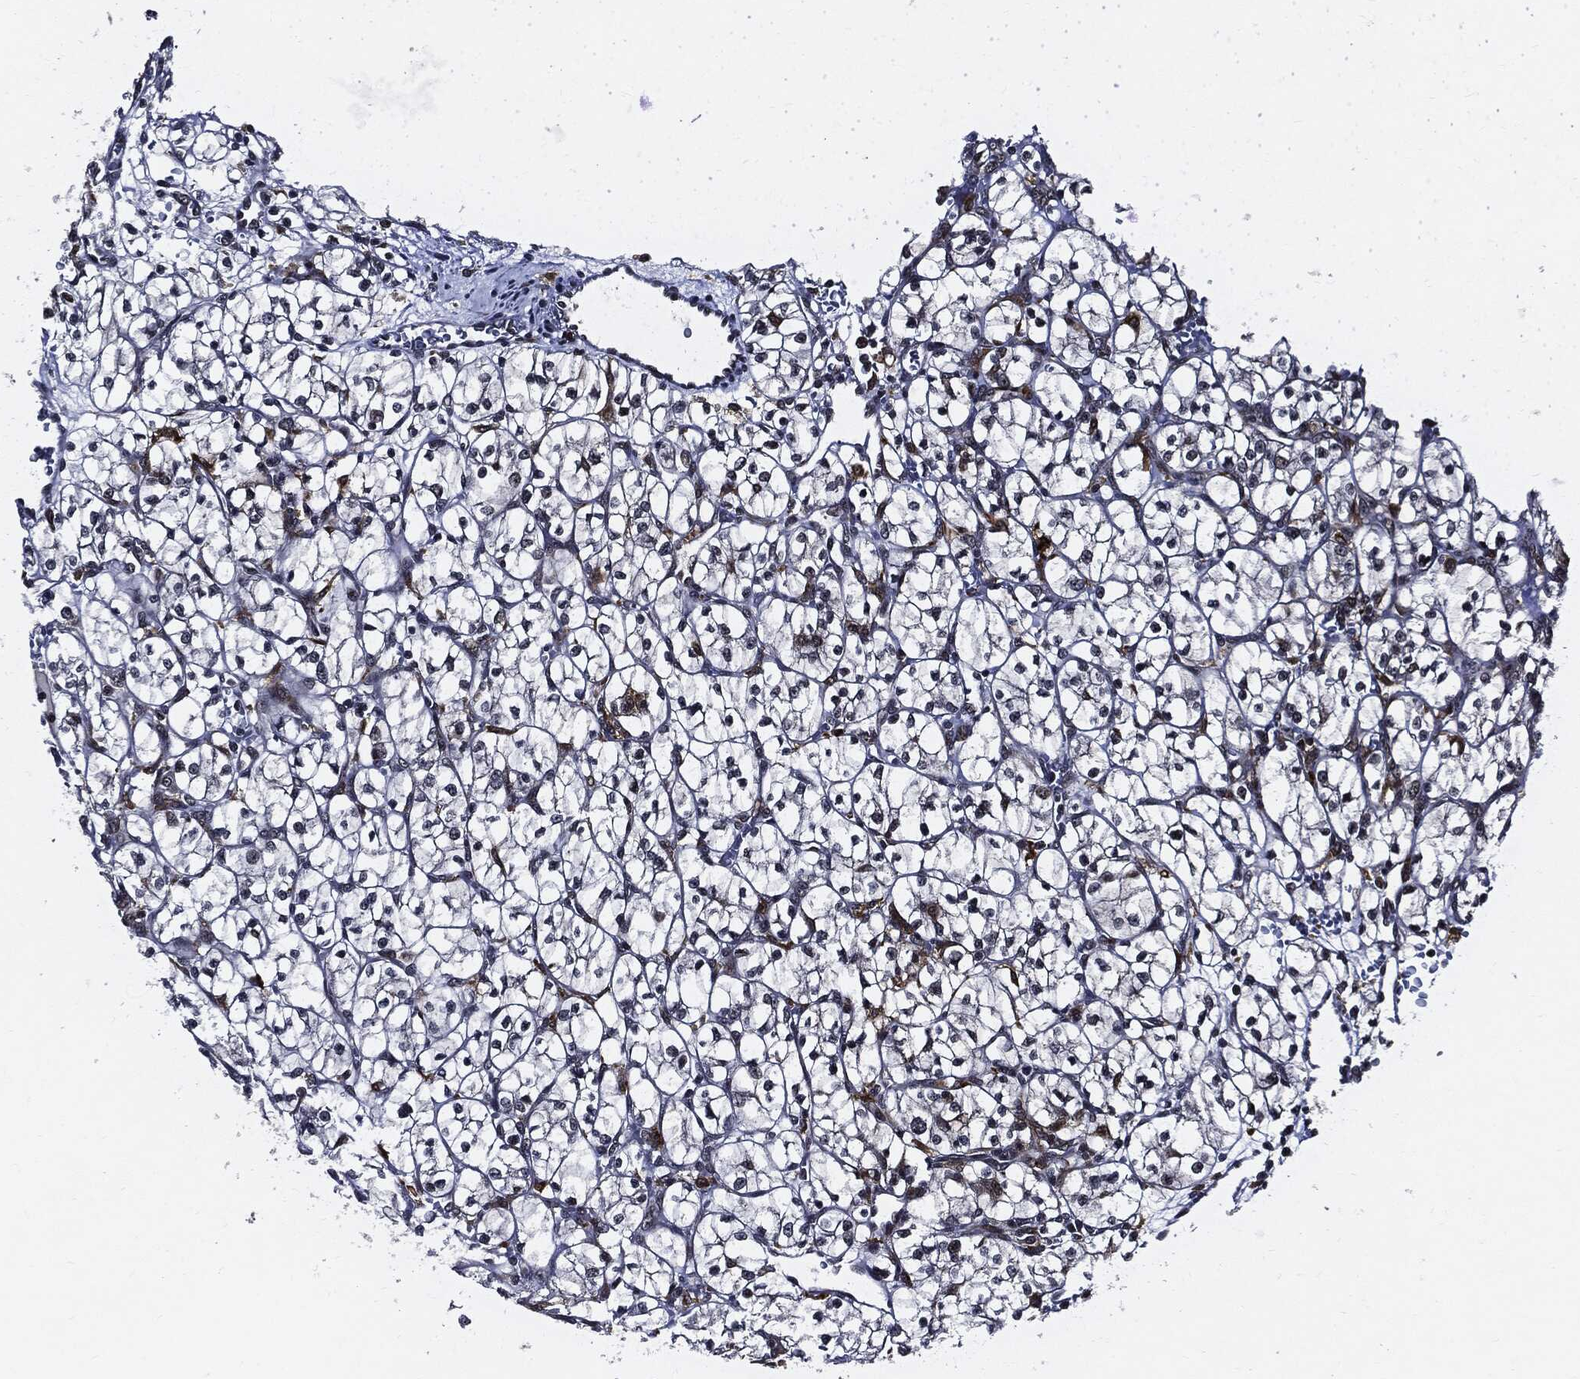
{"staining": {"intensity": "negative", "quantity": "none", "location": "none"}, "tissue": "renal cancer", "cell_type": "Tumor cells", "image_type": "cancer", "snomed": [{"axis": "morphology", "description": "Adenocarcinoma, NOS"}, {"axis": "topography", "description": "Kidney"}], "caption": "An immunohistochemistry image of renal cancer (adenocarcinoma) is shown. There is no staining in tumor cells of renal cancer (adenocarcinoma).", "gene": "SUGT1", "patient": {"sex": "female", "age": 64}}